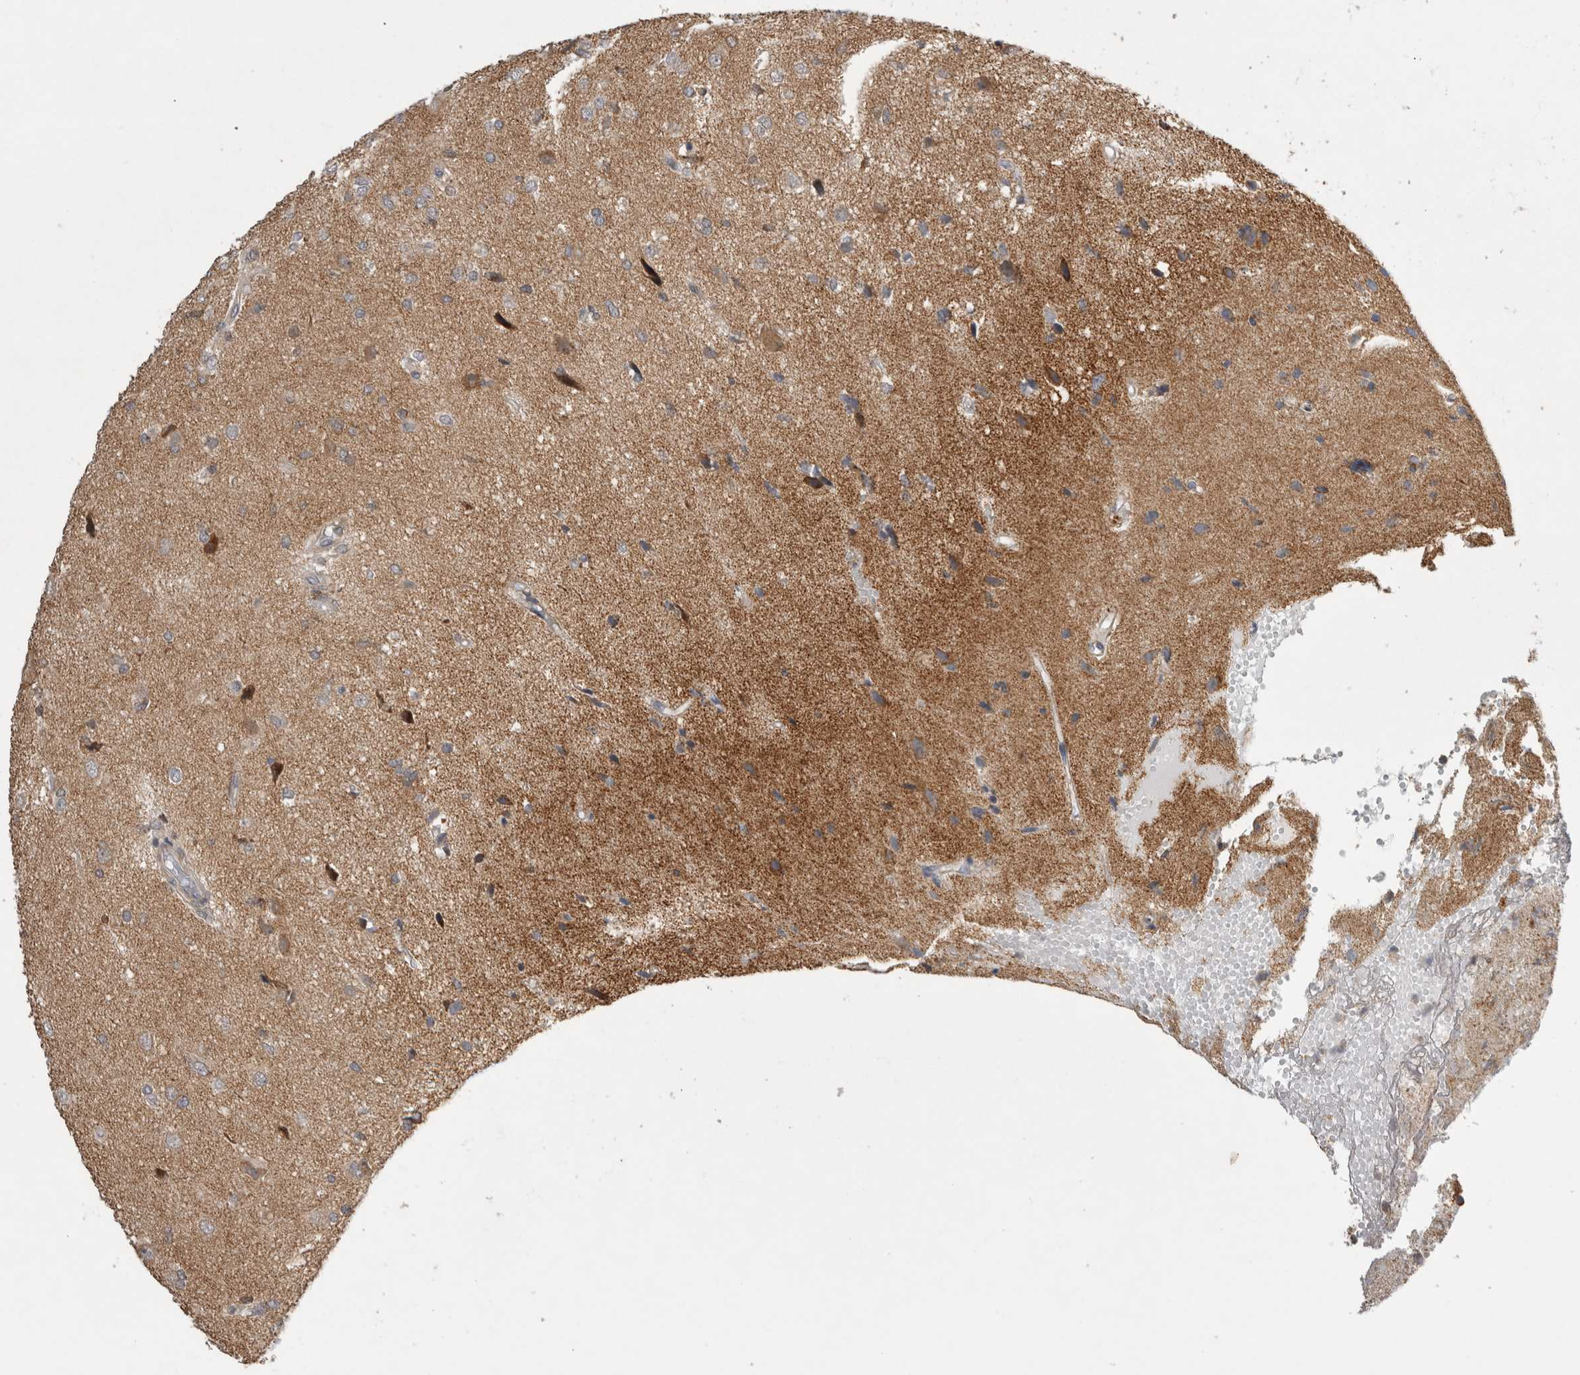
{"staining": {"intensity": "weak", "quantity": ">75%", "location": "cytoplasmic/membranous"}, "tissue": "glioma", "cell_type": "Tumor cells", "image_type": "cancer", "snomed": [{"axis": "morphology", "description": "Glioma, malignant, High grade"}, {"axis": "topography", "description": "Brain"}], "caption": "Weak cytoplasmic/membranous expression is seen in about >75% of tumor cells in malignant glioma (high-grade).", "gene": "KCNIP1", "patient": {"sex": "female", "age": 59}}